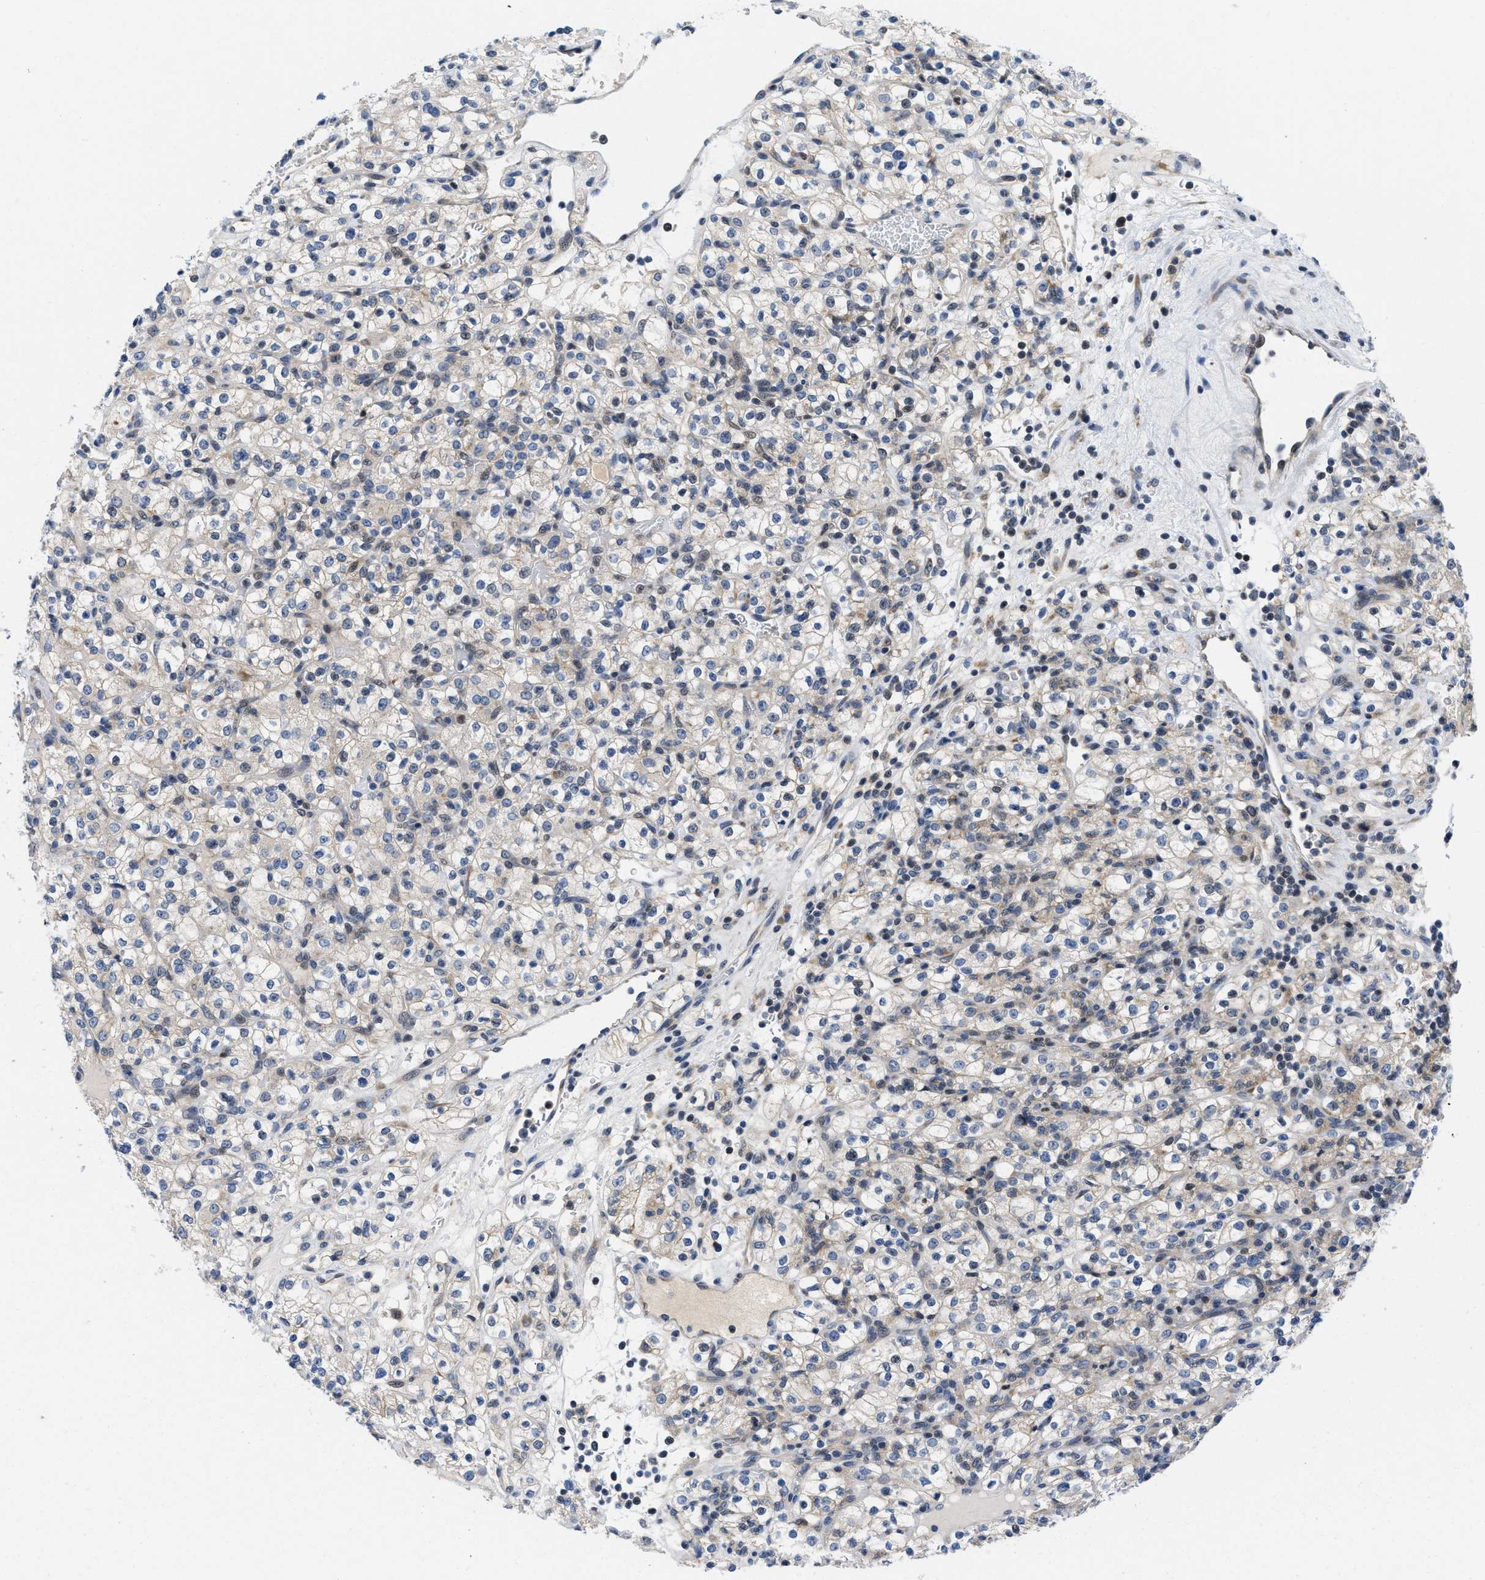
{"staining": {"intensity": "weak", "quantity": "25%-75%", "location": "cytoplasmic/membranous"}, "tissue": "renal cancer", "cell_type": "Tumor cells", "image_type": "cancer", "snomed": [{"axis": "morphology", "description": "Normal tissue, NOS"}, {"axis": "morphology", "description": "Adenocarcinoma, NOS"}, {"axis": "topography", "description": "Kidney"}], "caption": "Adenocarcinoma (renal) stained with DAB (3,3'-diaminobenzidine) immunohistochemistry (IHC) exhibits low levels of weak cytoplasmic/membranous expression in about 25%-75% of tumor cells.", "gene": "IKBKE", "patient": {"sex": "female", "age": 72}}